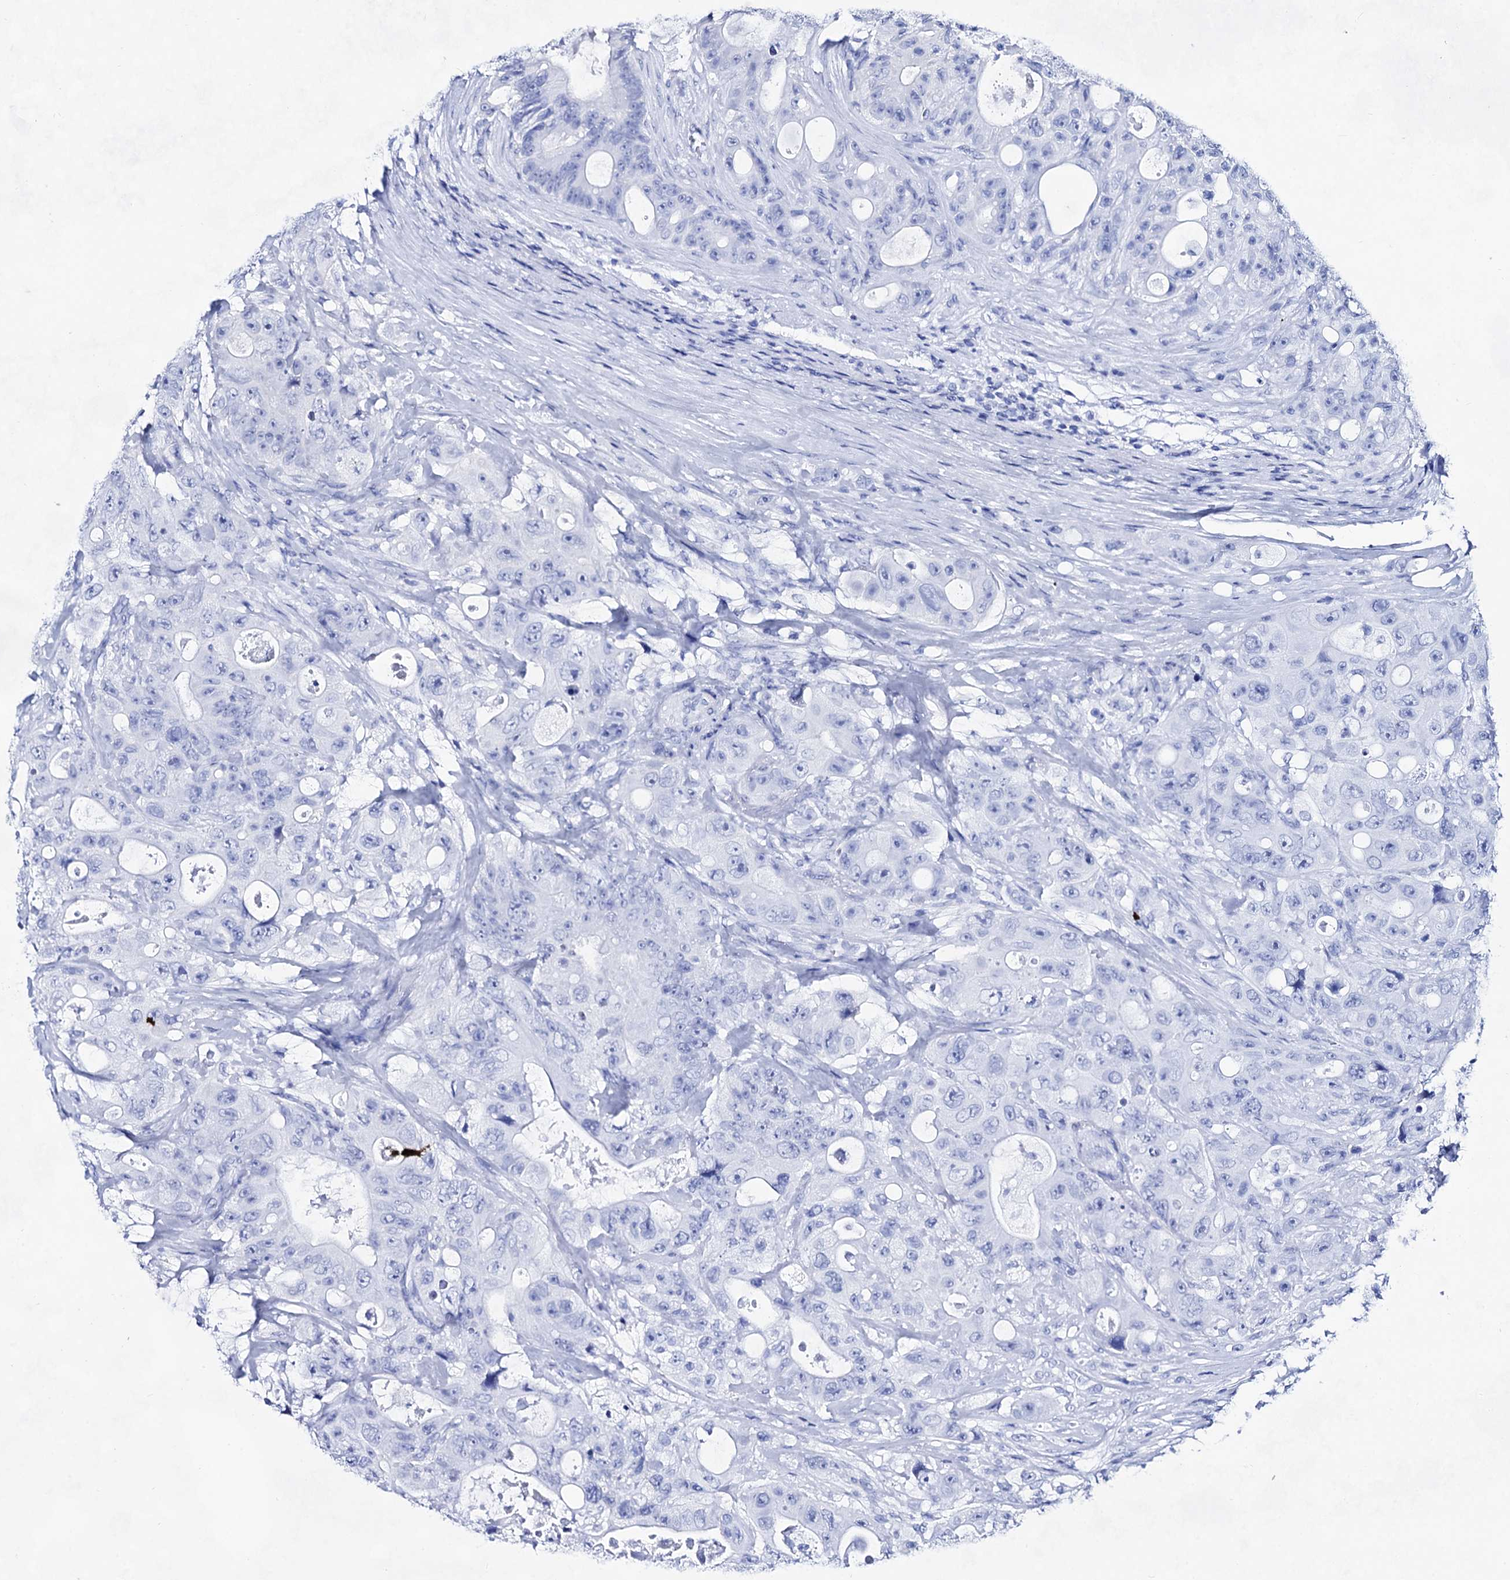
{"staining": {"intensity": "negative", "quantity": "none", "location": "none"}, "tissue": "colorectal cancer", "cell_type": "Tumor cells", "image_type": "cancer", "snomed": [{"axis": "morphology", "description": "Adenocarcinoma, NOS"}, {"axis": "topography", "description": "Colon"}], "caption": "Protein analysis of colorectal adenocarcinoma exhibits no significant positivity in tumor cells.", "gene": "PLIN1", "patient": {"sex": "female", "age": 46}}